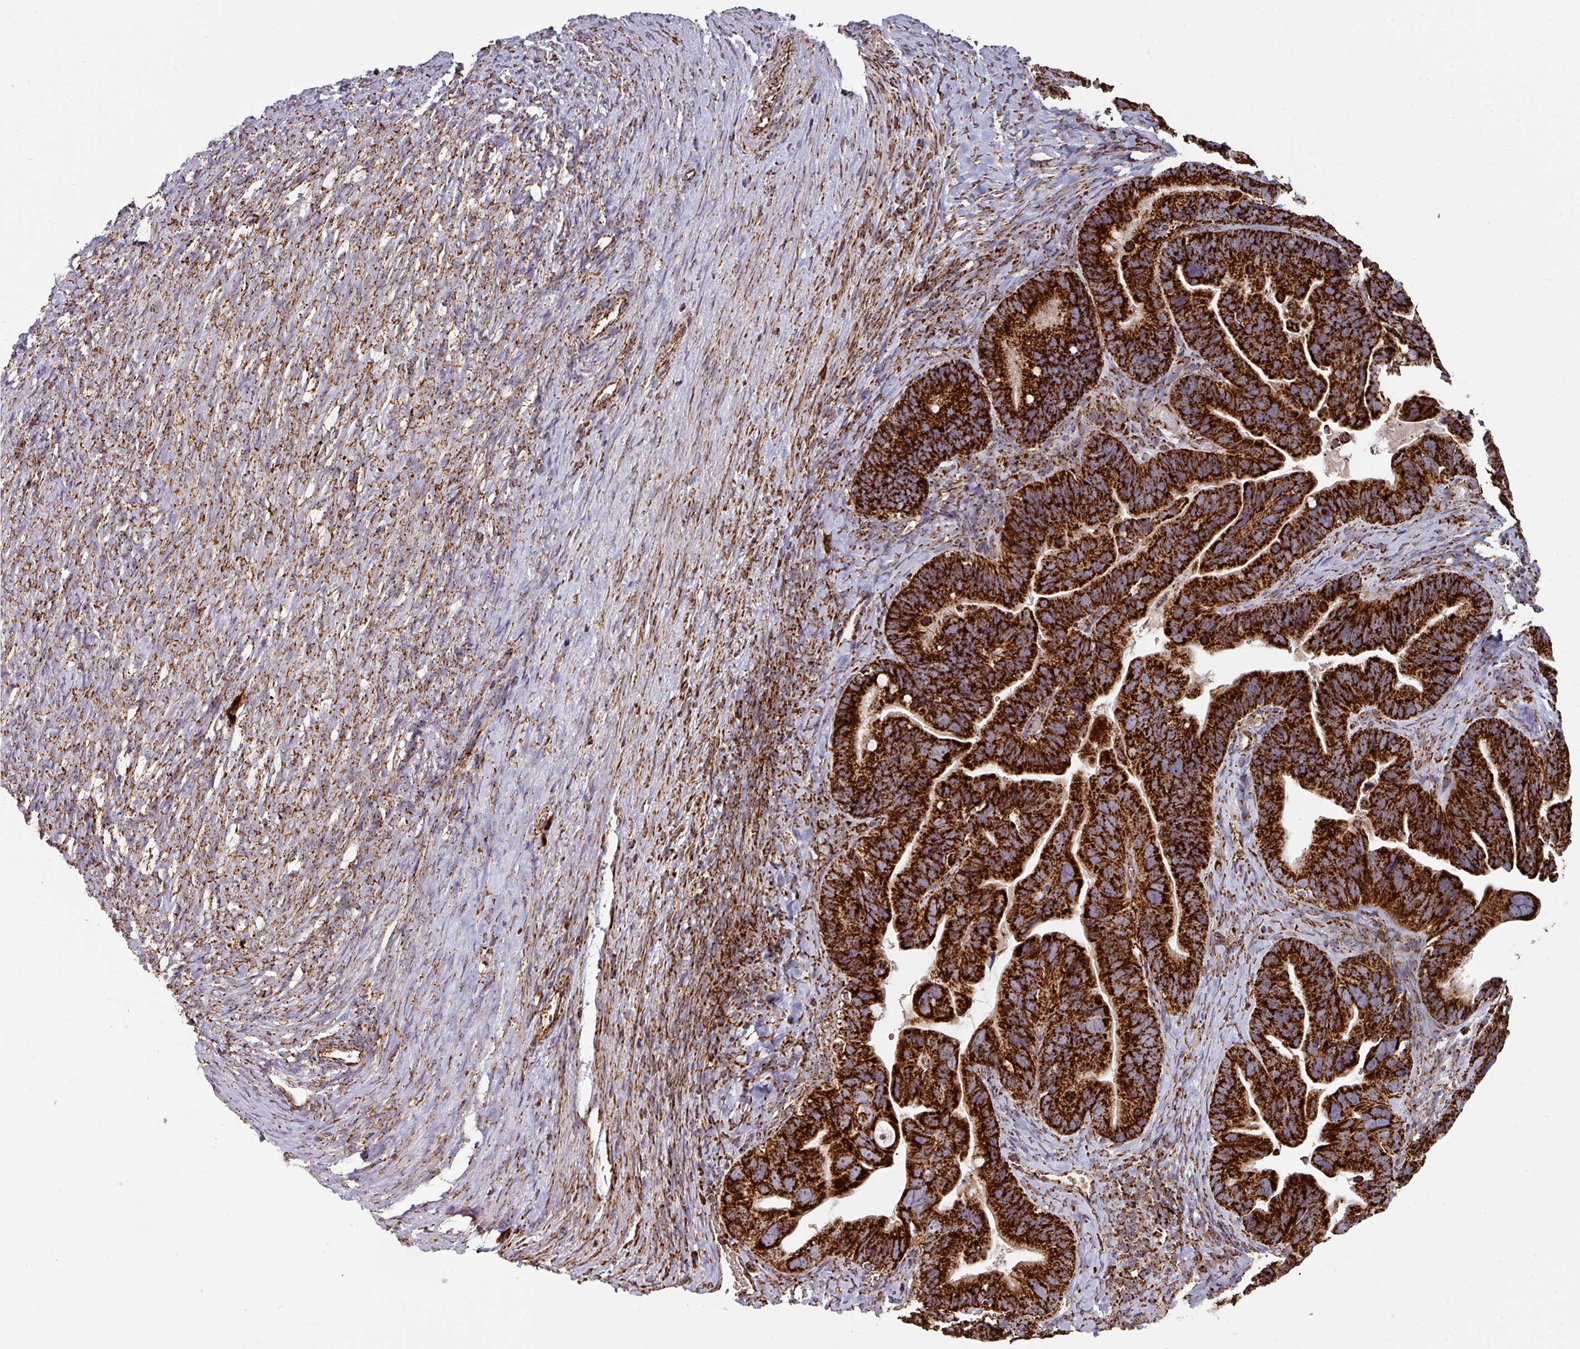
{"staining": {"intensity": "strong", "quantity": ">75%", "location": "cytoplasmic/membranous"}, "tissue": "ovarian cancer", "cell_type": "Tumor cells", "image_type": "cancer", "snomed": [{"axis": "morphology", "description": "Cystadenocarcinoma, serous, NOS"}, {"axis": "topography", "description": "Ovary"}], "caption": "This image demonstrates immunohistochemistry (IHC) staining of ovarian cancer, with high strong cytoplasmic/membranous staining in about >75% of tumor cells.", "gene": "TRAP1", "patient": {"sex": "female", "age": 56}}